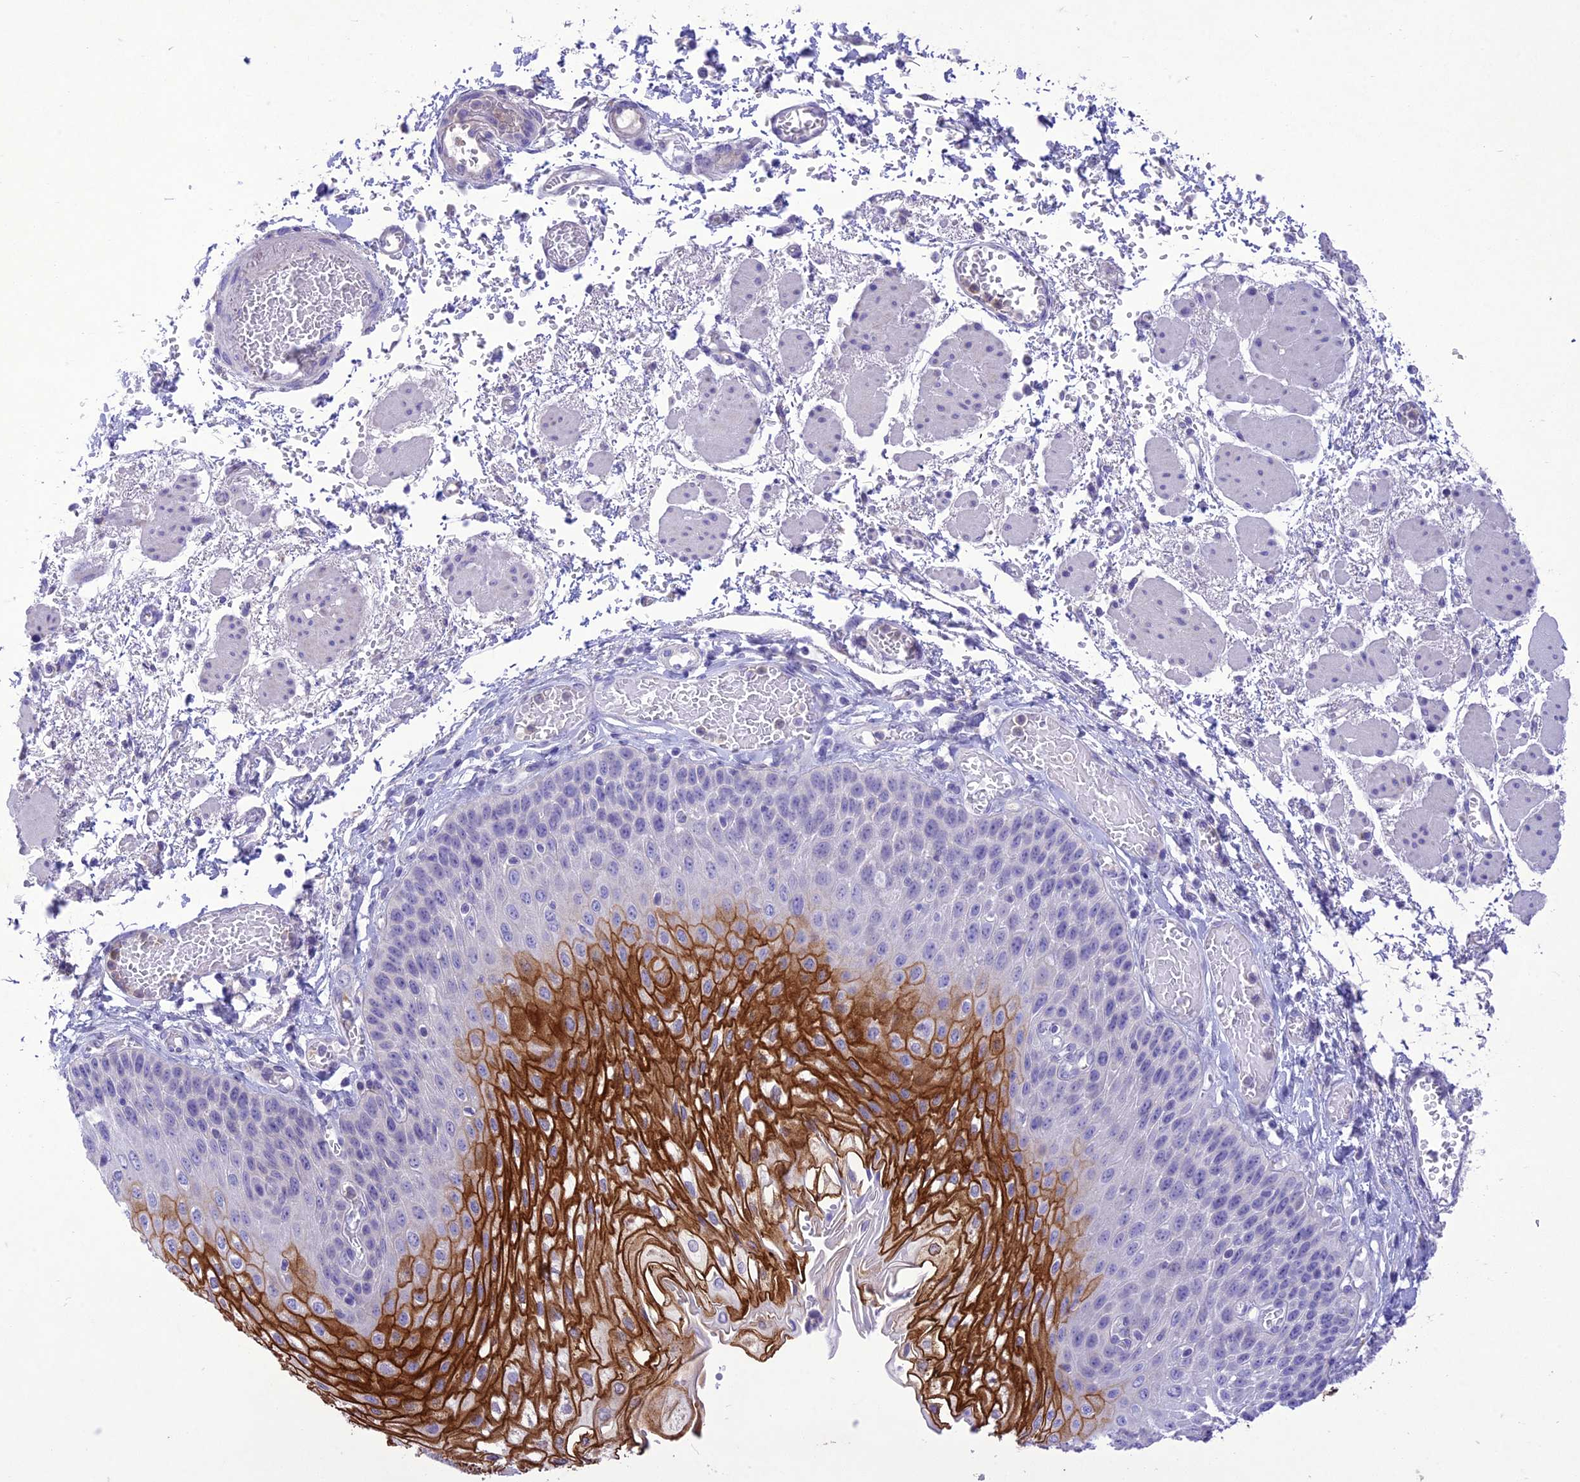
{"staining": {"intensity": "strong", "quantity": "<25%", "location": "cytoplasmic/membranous"}, "tissue": "esophagus", "cell_type": "Squamous epithelial cells", "image_type": "normal", "snomed": [{"axis": "morphology", "description": "Normal tissue, NOS"}, {"axis": "topography", "description": "Esophagus"}], "caption": "Immunohistochemistry (IHC) of benign esophagus shows medium levels of strong cytoplasmic/membranous staining in approximately <25% of squamous epithelial cells. Using DAB (3,3'-diaminobenzidine) (brown) and hematoxylin (blue) stains, captured at high magnification using brightfield microscopy.", "gene": "SLC13A5", "patient": {"sex": "male", "age": 81}}